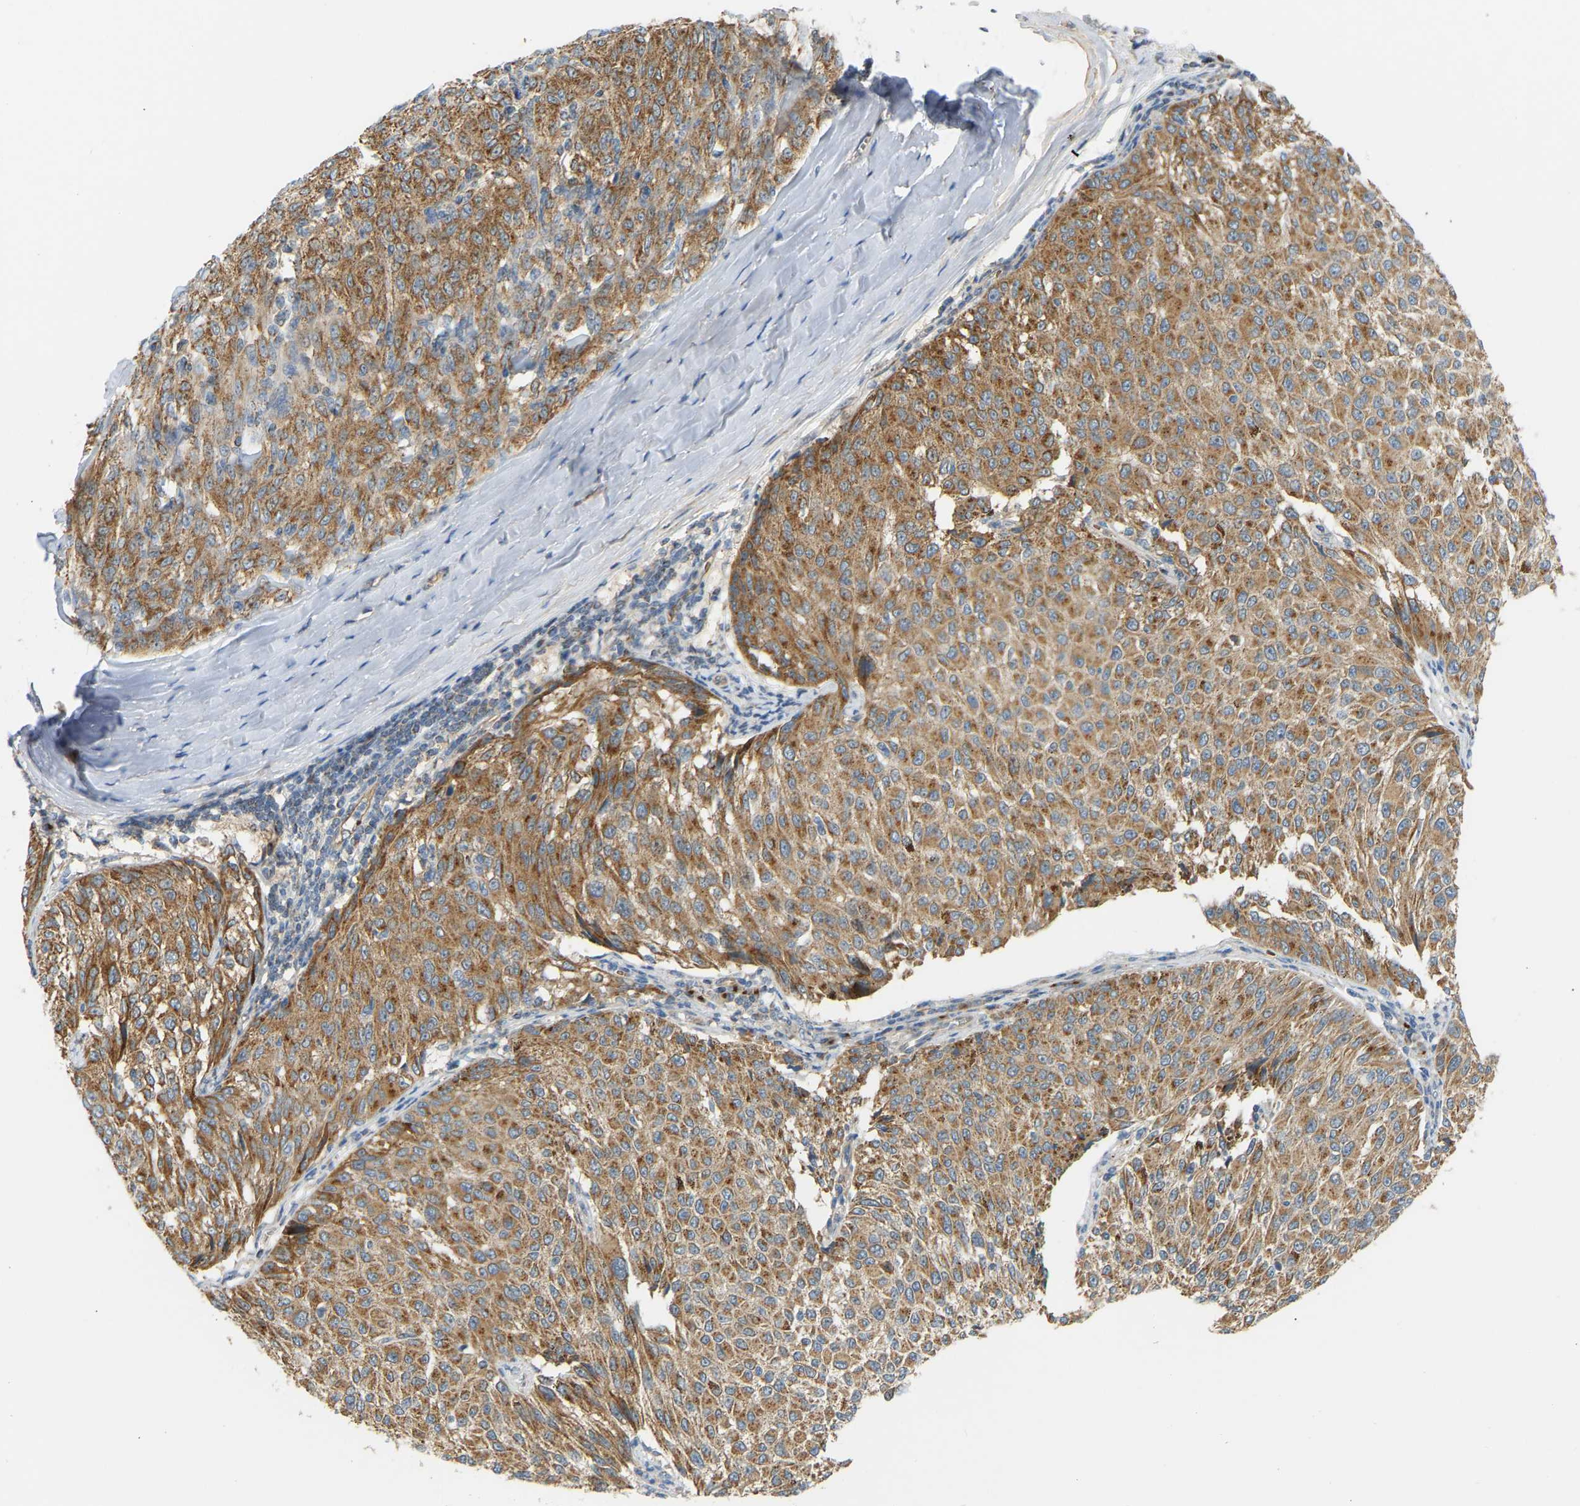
{"staining": {"intensity": "moderate", "quantity": ">75%", "location": "cytoplasmic/membranous"}, "tissue": "melanoma", "cell_type": "Tumor cells", "image_type": "cancer", "snomed": [{"axis": "morphology", "description": "Malignant melanoma, NOS"}, {"axis": "topography", "description": "Skin"}], "caption": "Brown immunohistochemical staining in human malignant melanoma demonstrates moderate cytoplasmic/membranous expression in about >75% of tumor cells.", "gene": "YIPF2", "patient": {"sex": "female", "age": 72}}